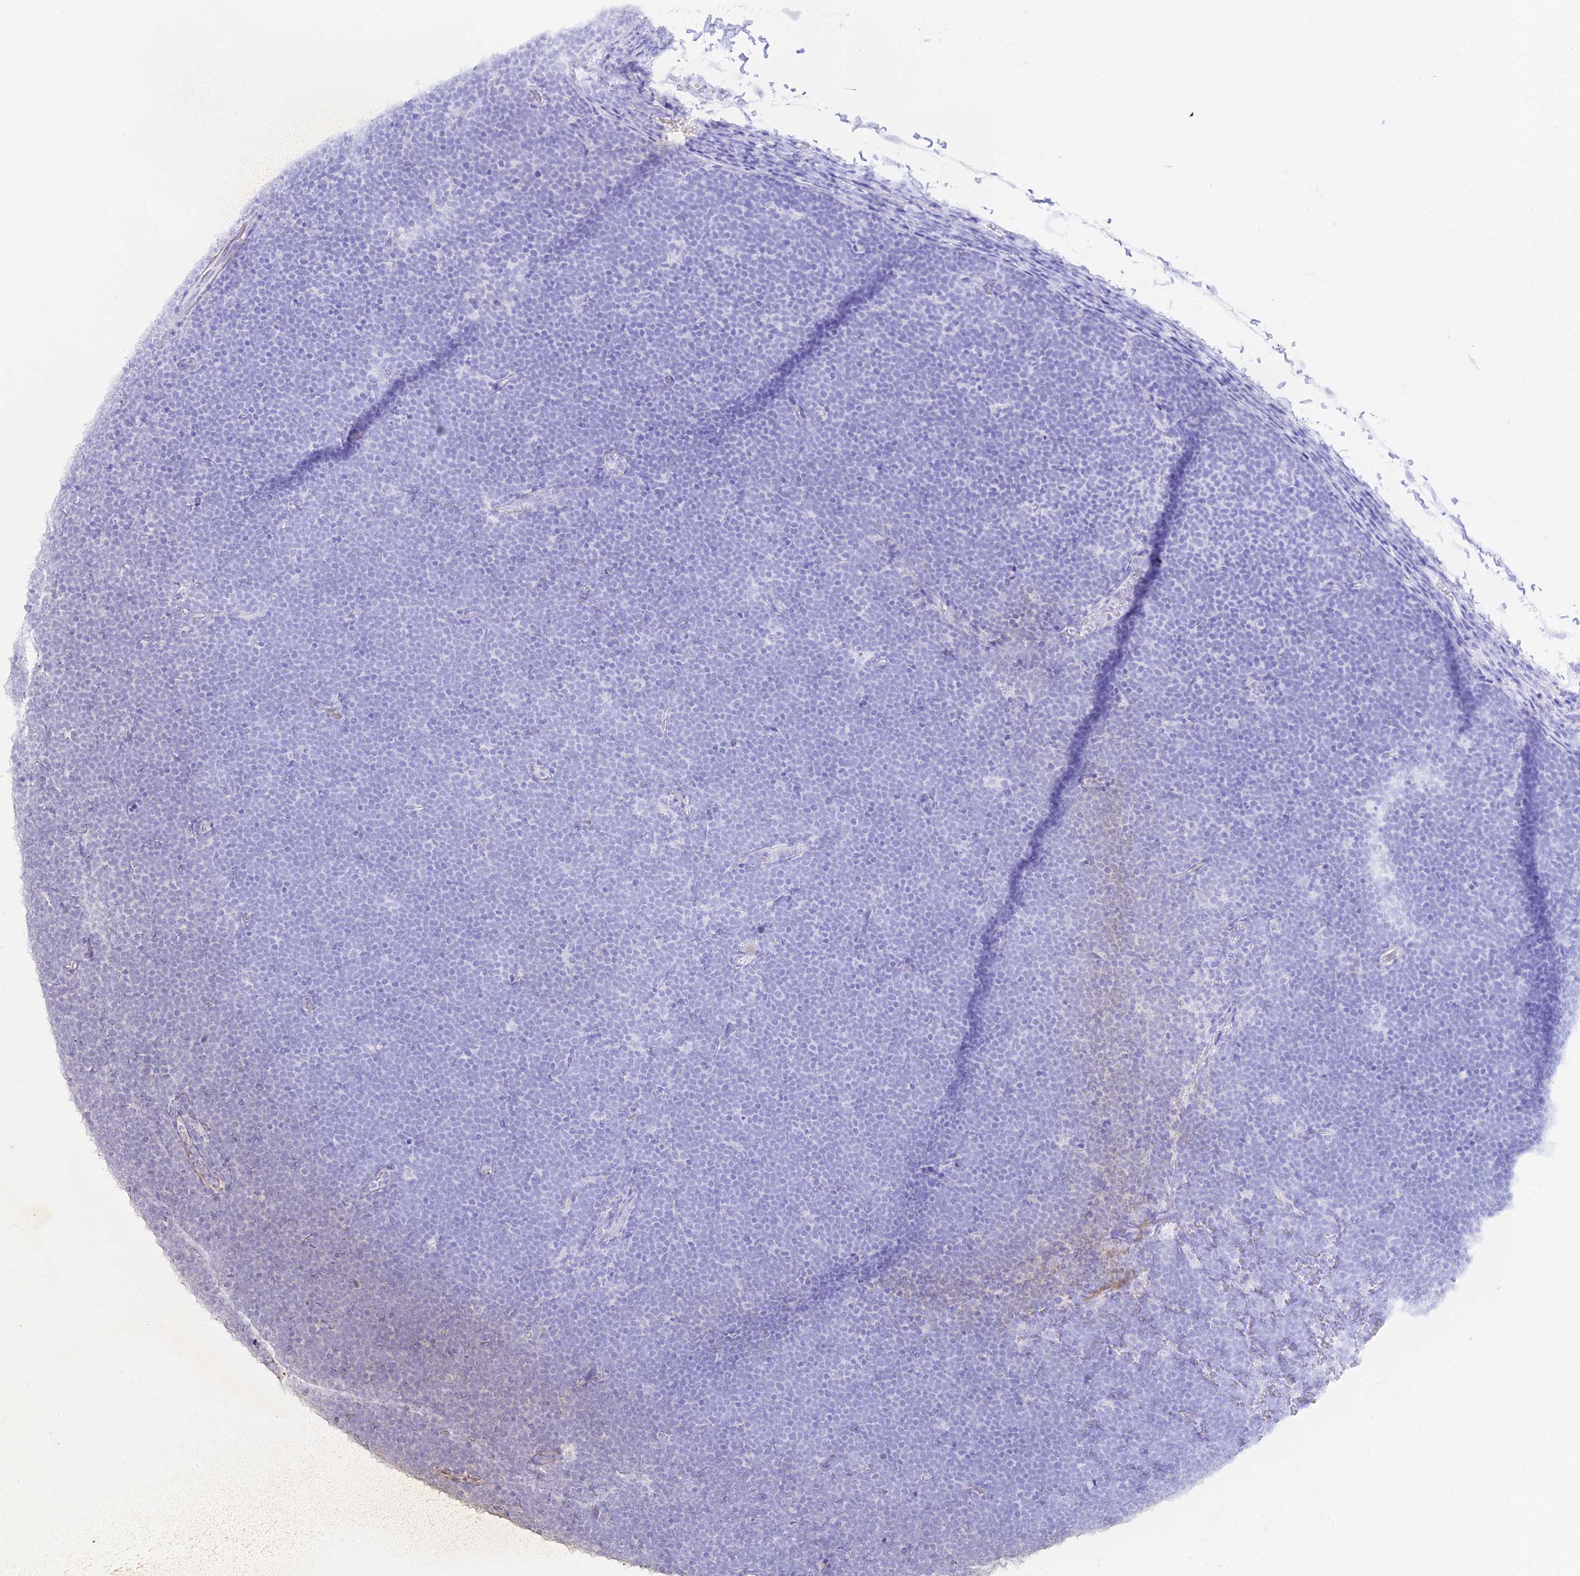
{"staining": {"intensity": "negative", "quantity": "none", "location": "none"}, "tissue": "lymphoma", "cell_type": "Tumor cells", "image_type": "cancer", "snomed": [{"axis": "morphology", "description": "Malignant lymphoma, non-Hodgkin's type, High grade"}, {"axis": "topography", "description": "Lymph node"}], "caption": "There is no significant staining in tumor cells of malignant lymphoma, non-Hodgkin's type (high-grade).", "gene": "ALPG", "patient": {"sex": "male", "age": 13}}